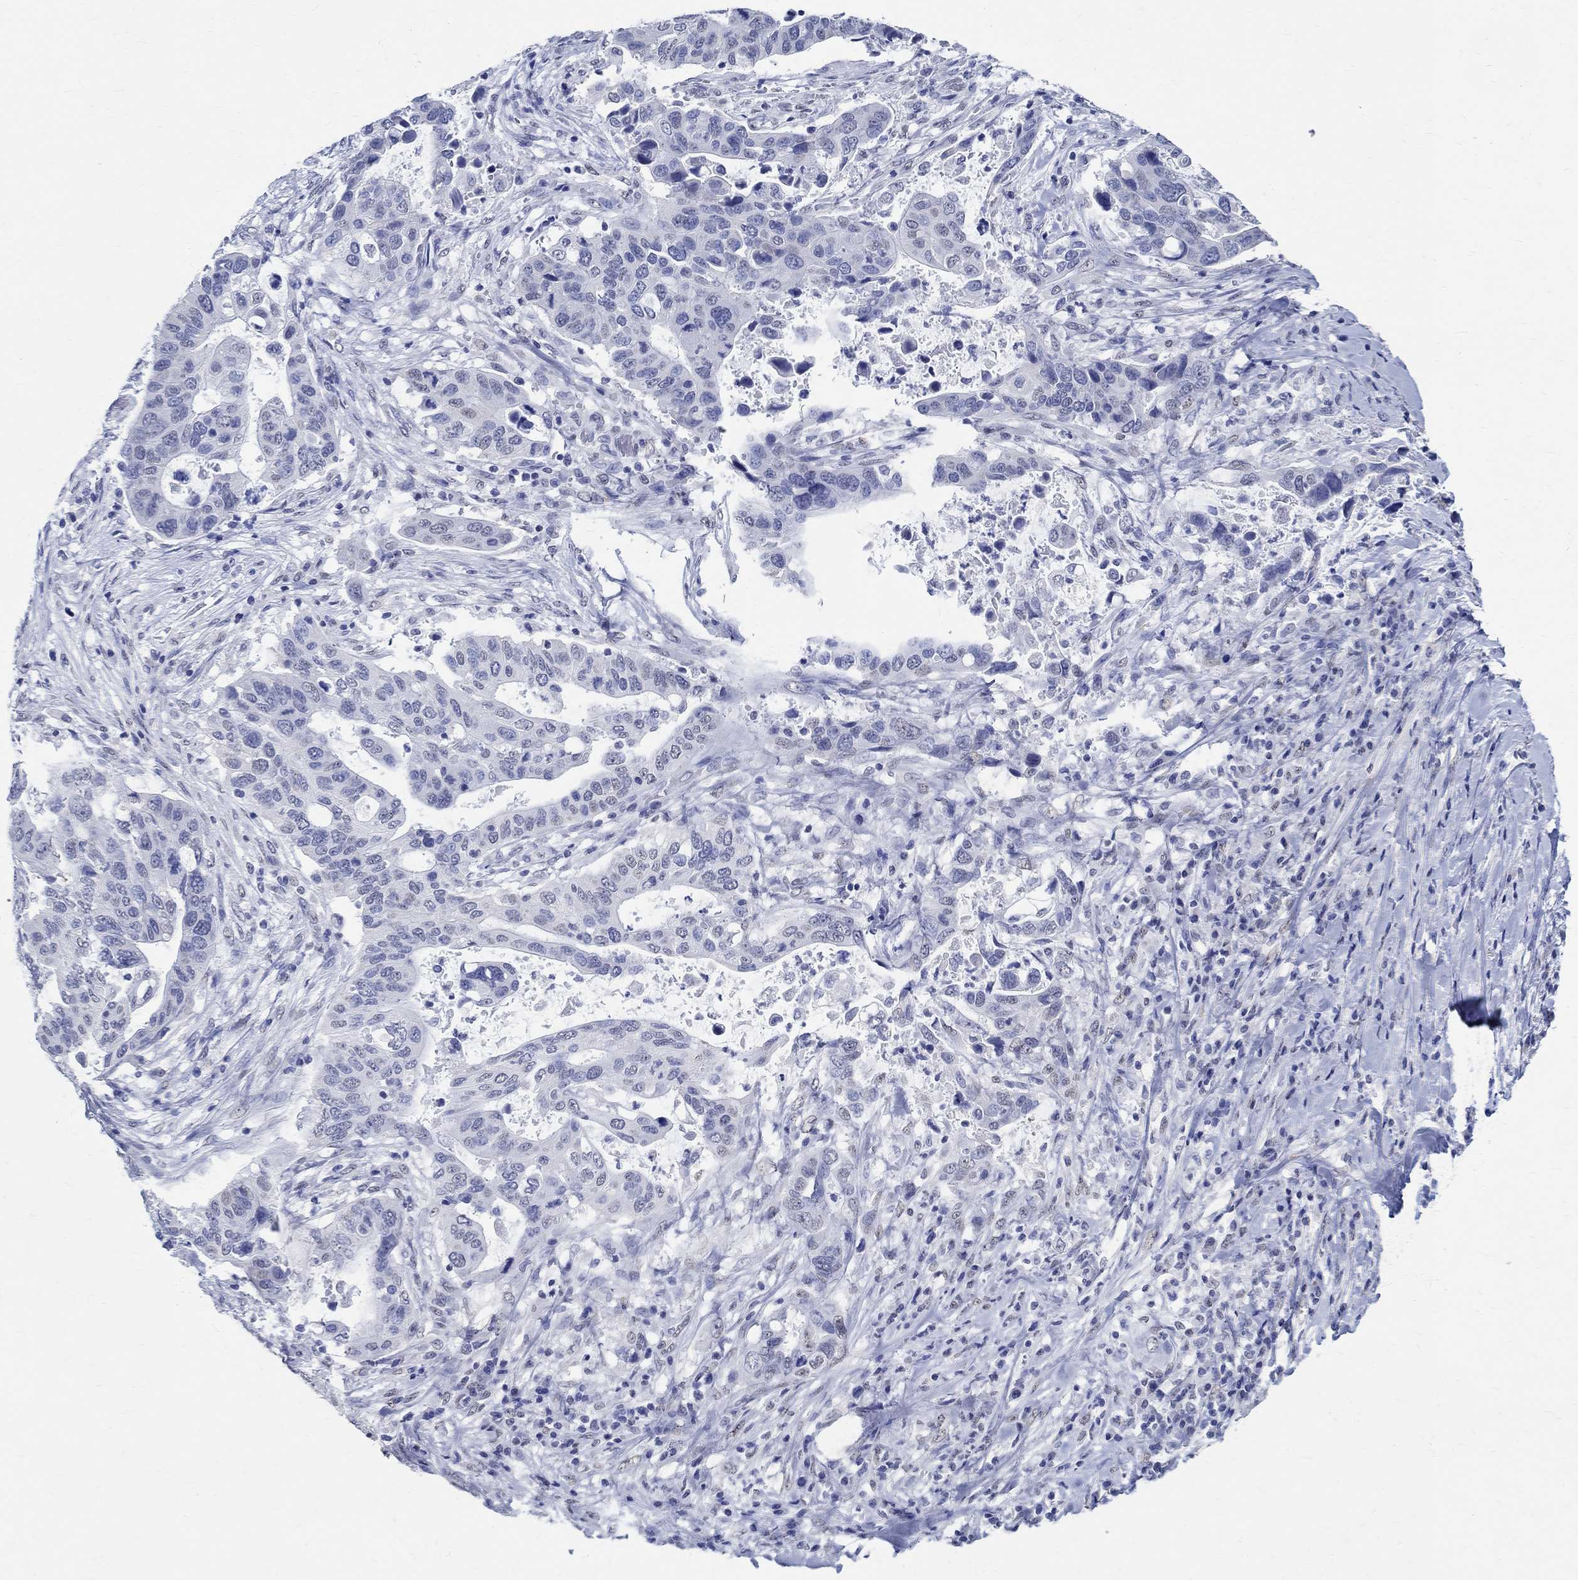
{"staining": {"intensity": "negative", "quantity": "none", "location": "none"}, "tissue": "stomach cancer", "cell_type": "Tumor cells", "image_type": "cancer", "snomed": [{"axis": "morphology", "description": "Adenocarcinoma, NOS"}, {"axis": "topography", "description": "Stomach"}], "caption": "This is an immunohistochemistry (IHC) histopathology image of human stomach cancer. There is no expression in tumor cells.", "gene": "TSPAN16", "patient": {"sex": "male", "age": 54}}